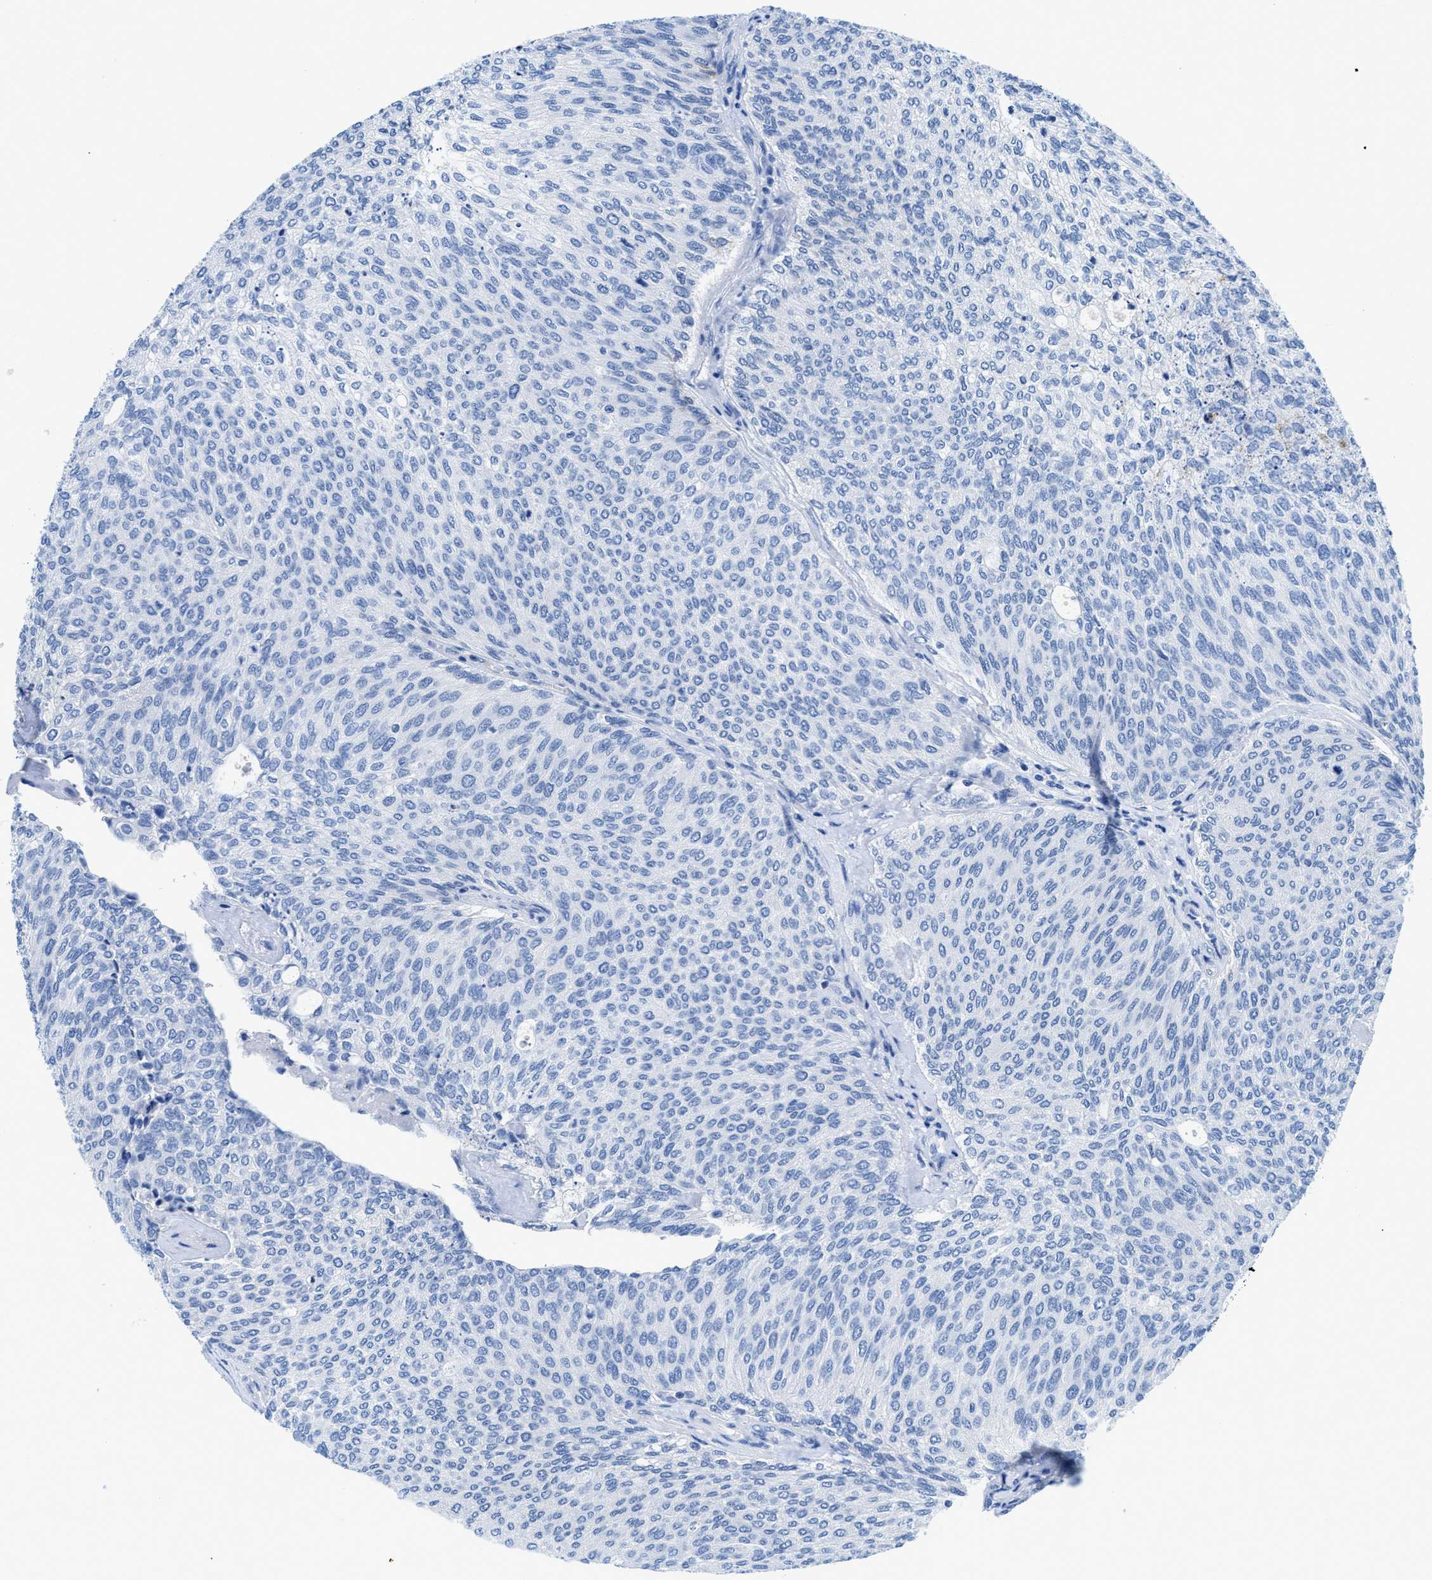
{"staining": {"intensity": "negative", "quantity": "none", "location": "none"}, "tissue": "urothelial cancer", "cell_type": "Tumor cells", "image_type": "cancer", "snomed": [{"axis": "morphology", "description": "Urothelial carcinoma, Low grade"}, {"axis": "topography", "description": "Urinary bladder"}], "caption": "Histopathology image shows no significant protein expression in tumor cells of low-grade urothelial carcinoma.", "gene": "SLC10A6", "patient": {"sex": "female", "age": 79}}